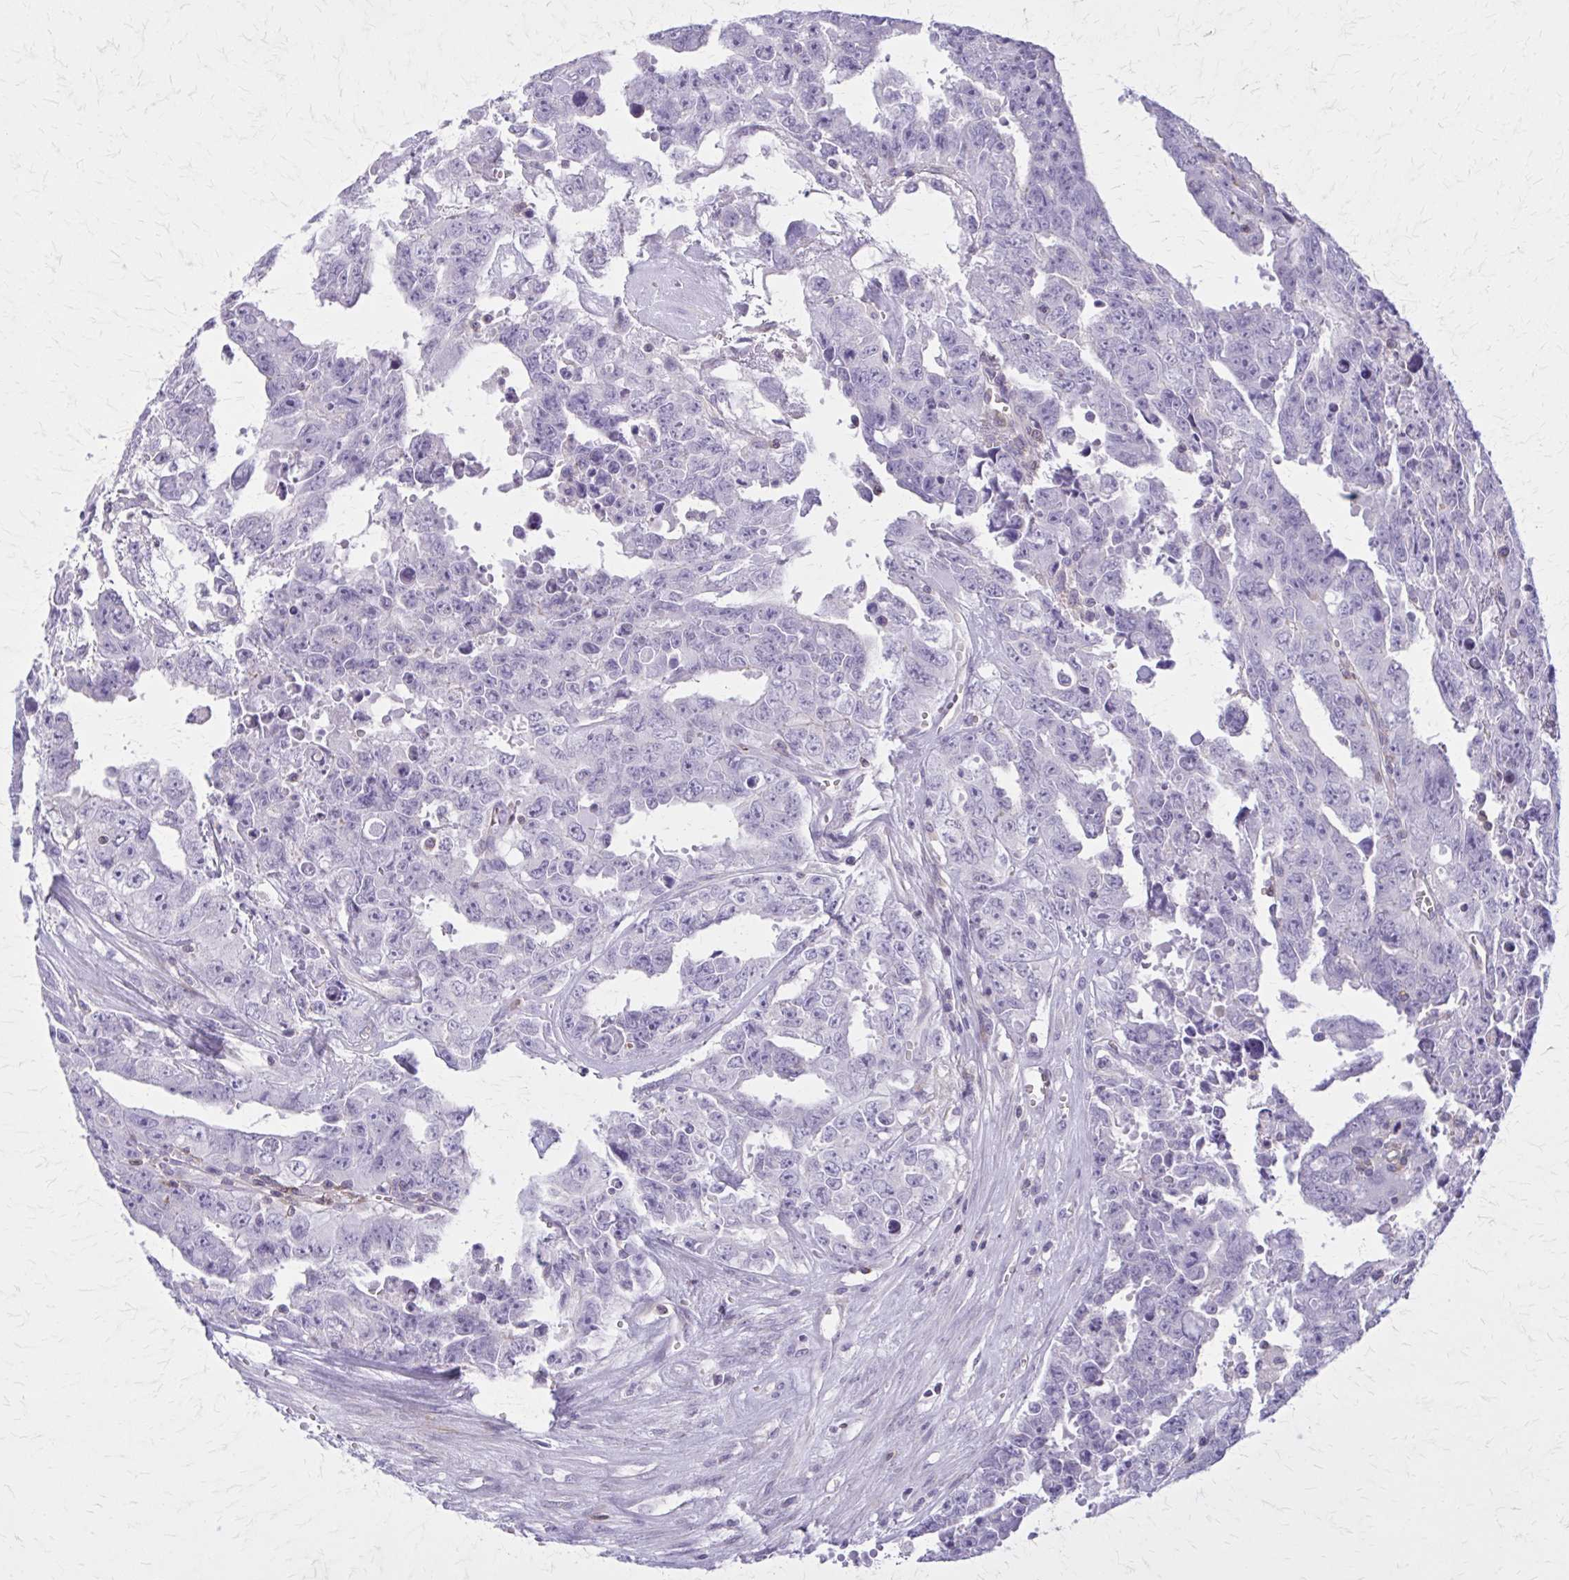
{"staining": {"intensity": "negative", "quantity": "none", "location": "none"}, "tissue": "testis cancer", "cell_type": "Tumor cells", "image_type": "cancer", "snomed": [{"axis": "morphology", "description": "Carcinoma, Embryonal, NOS"}, {"axis": "topography", "description": "Testis"}], "caption": "The image shows no staining of tumor cells in testis embryonal carcinoma.", "gene": "PITPNM1", "patient": {"sex": "male", "age": 24}}